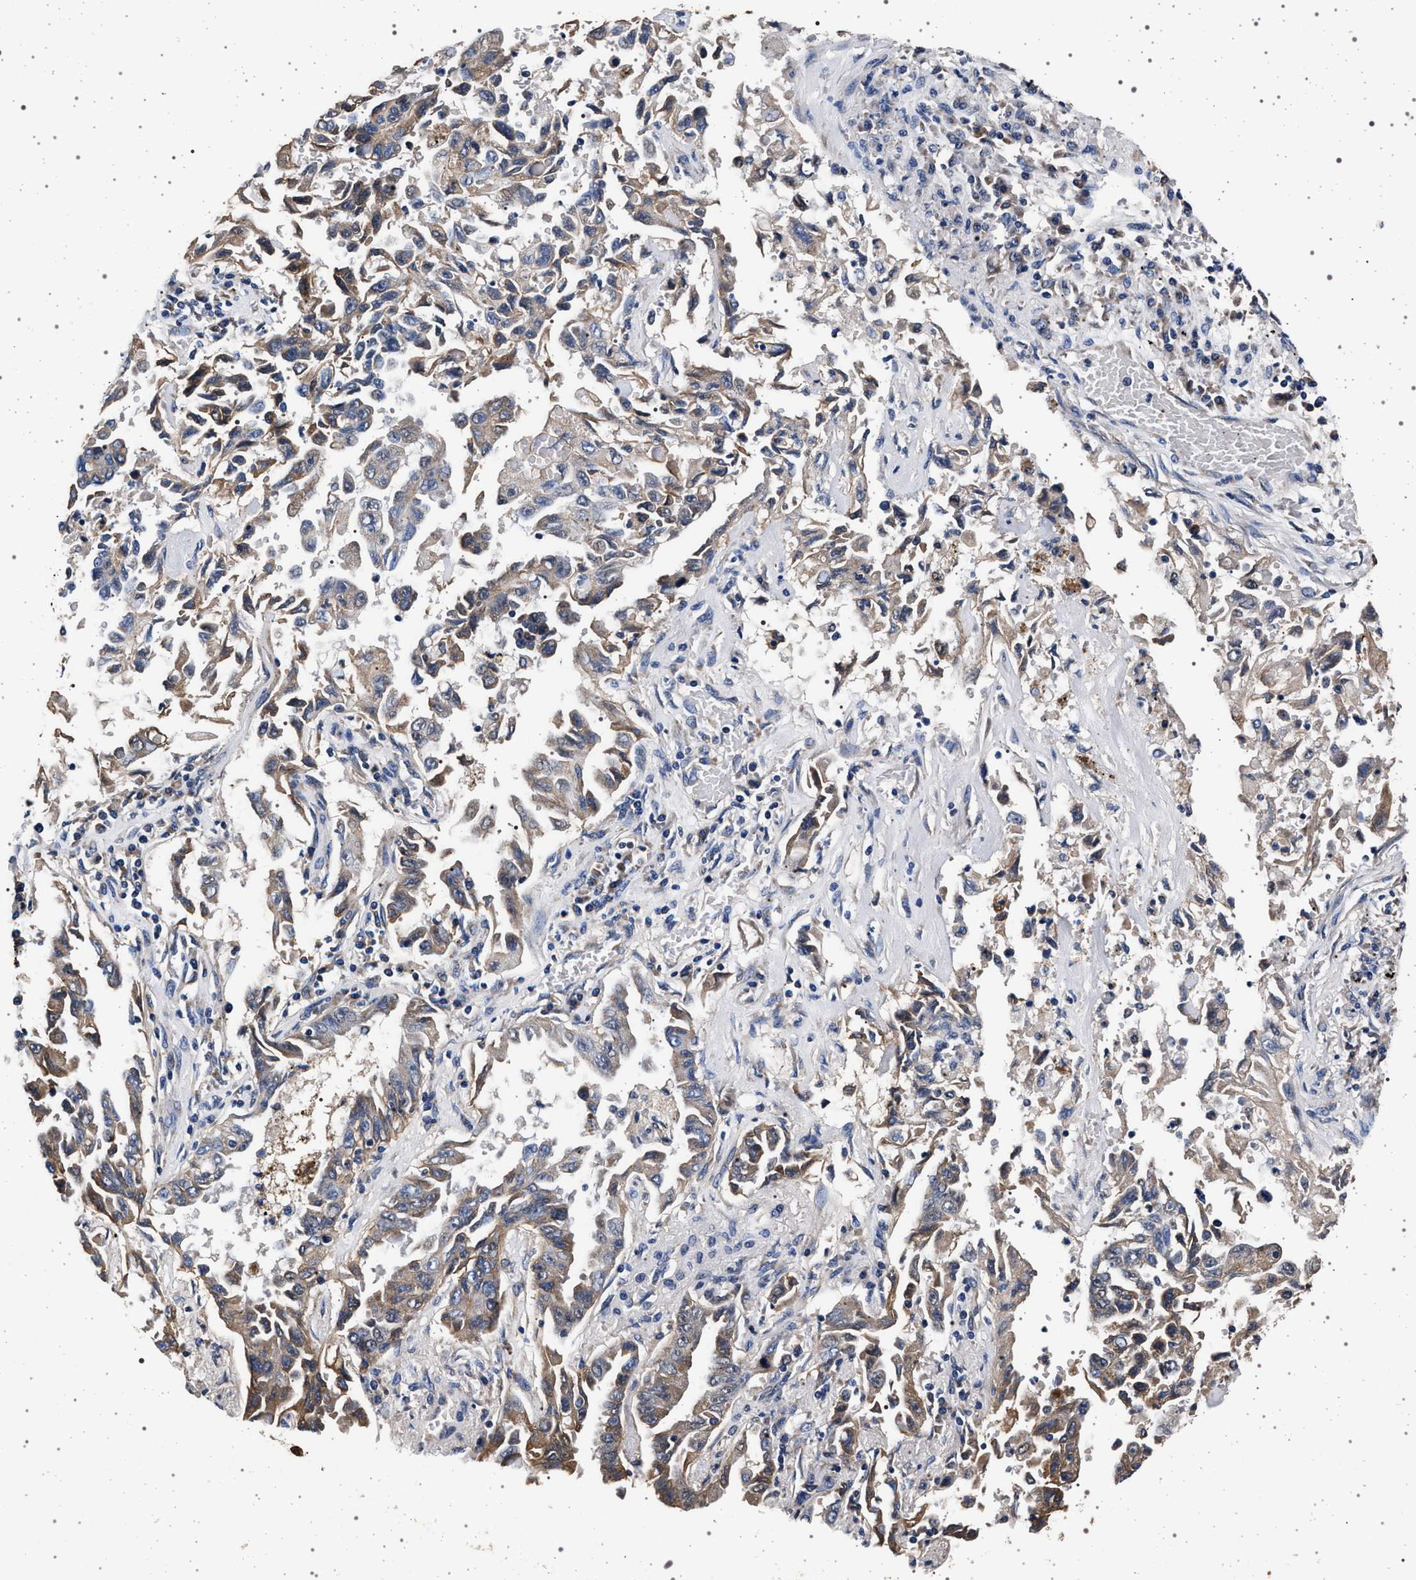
{"staining": {"intensity": "moderate", "quantity": ">75%", "location": "cytoplasmic/membranous"}, "tissue": "lung cancer", "cell_type": "Tumor cells", "image_type": "cancer", "snomed": [{"axis": "morphology", "description": "Adenocarcinoma, NOS"}, {"axis": "topography", "description": "Lung"}], "caption": "Brown immunohistochemical staining in adenocarcinoma (lung) reveals moderate cytoplasmic/membranous positivity in approximately >75% of tumor cells. The staining is performed using DAB brown chromogen to label protein expression. The nuclei are counter-stained blue using hematoxylin.", "gene": "MAP3K2", "patient": {"sex": "female", "age": 51}}